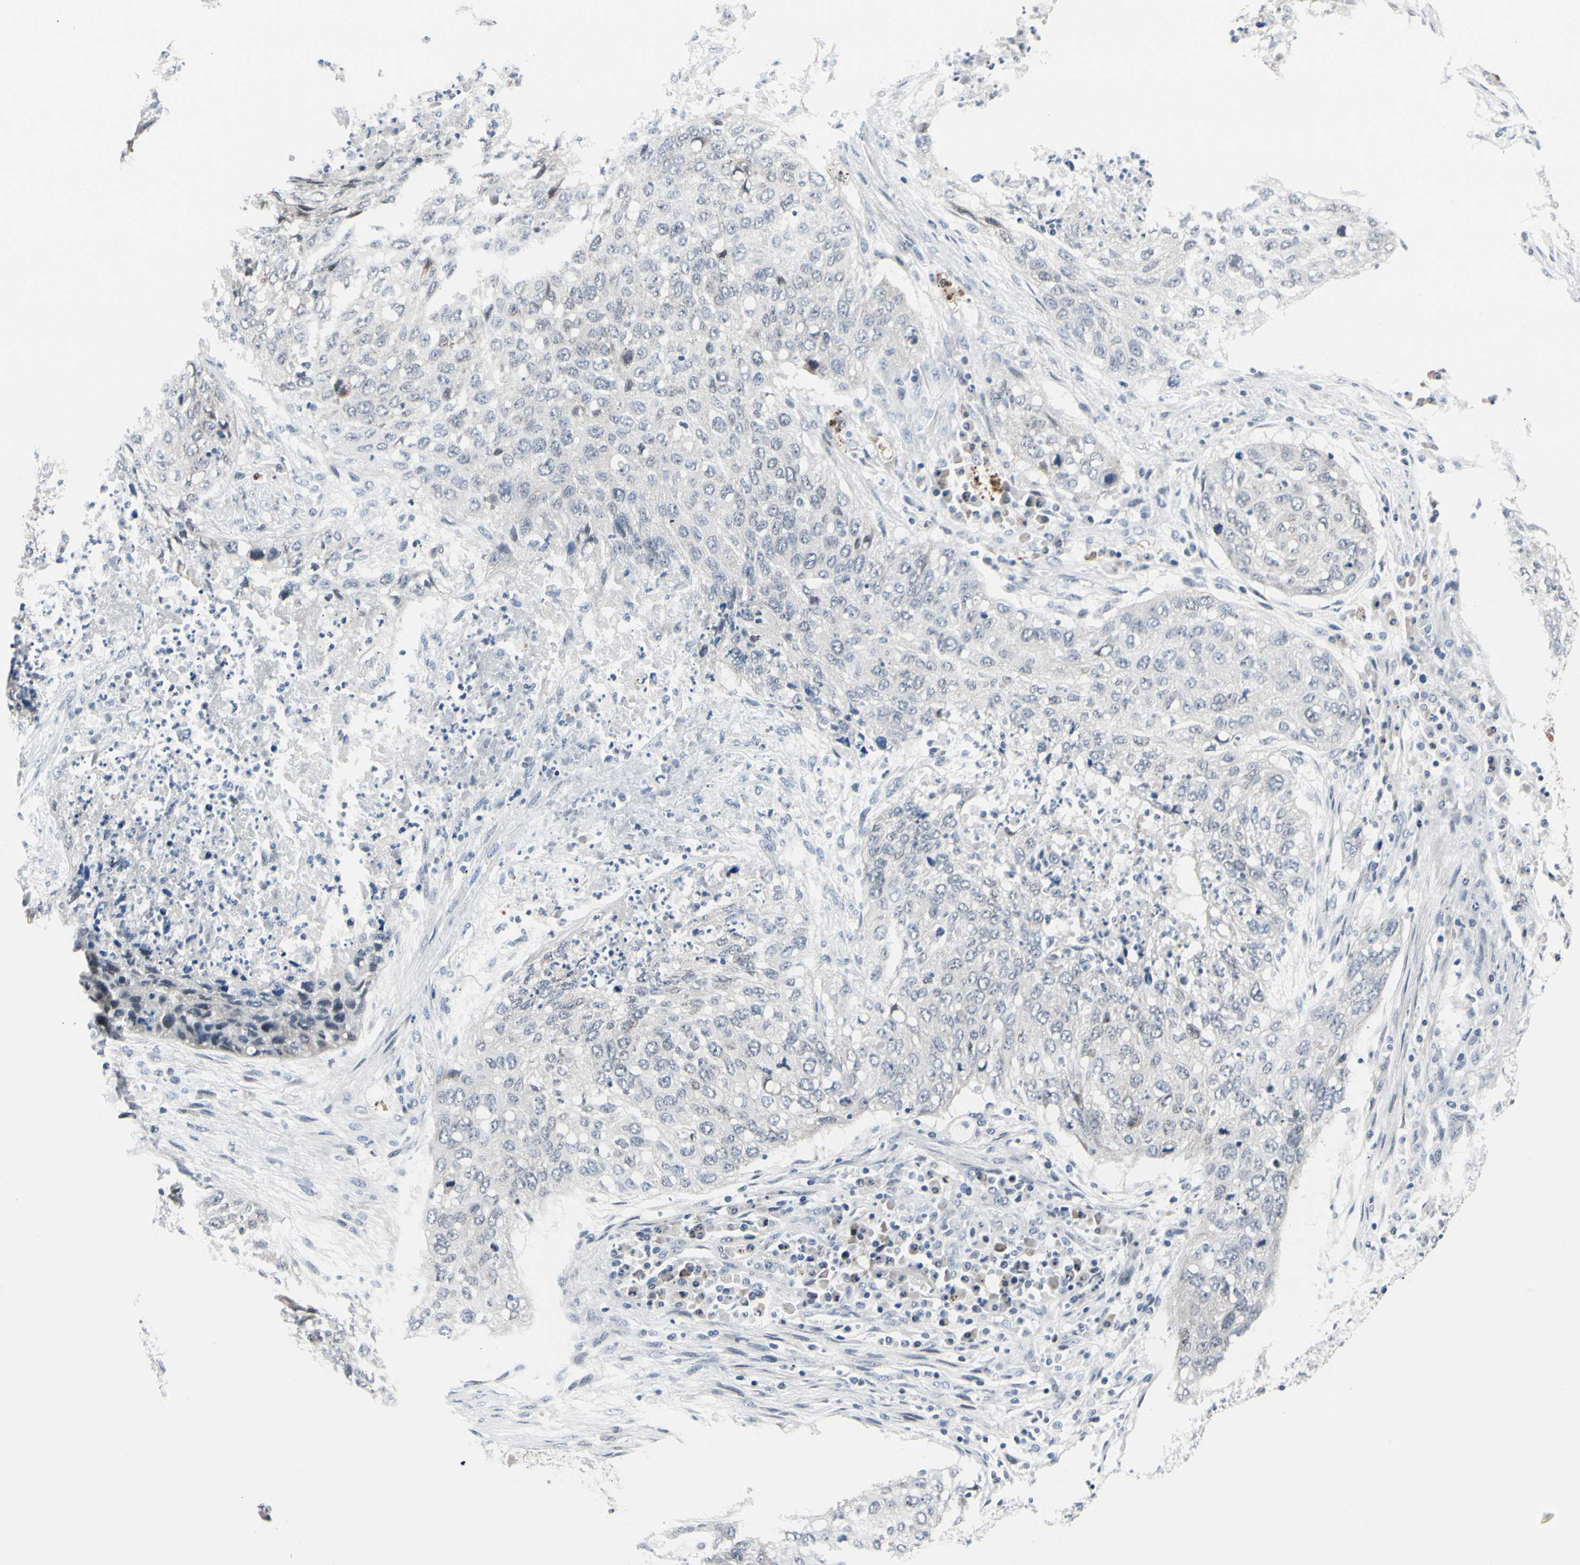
{"staining": {"intensity": "negative", "quantity": "none", "location": "none"}, "tissue": "lung cancer", "cell_type": "Tumor cells", "image_type": "cancer", "snomed": [{"axis": "morphology", "description": "Squamous cell carcinoma, NOS"}, {"axis": "topography", "description": "Lung"}], "caption": "Lung cancer was stained to show a protein in brown. There is no significant expression in tumor cells.", "gene": "TXN", "patient": {"sex": "female", "age": 63}}